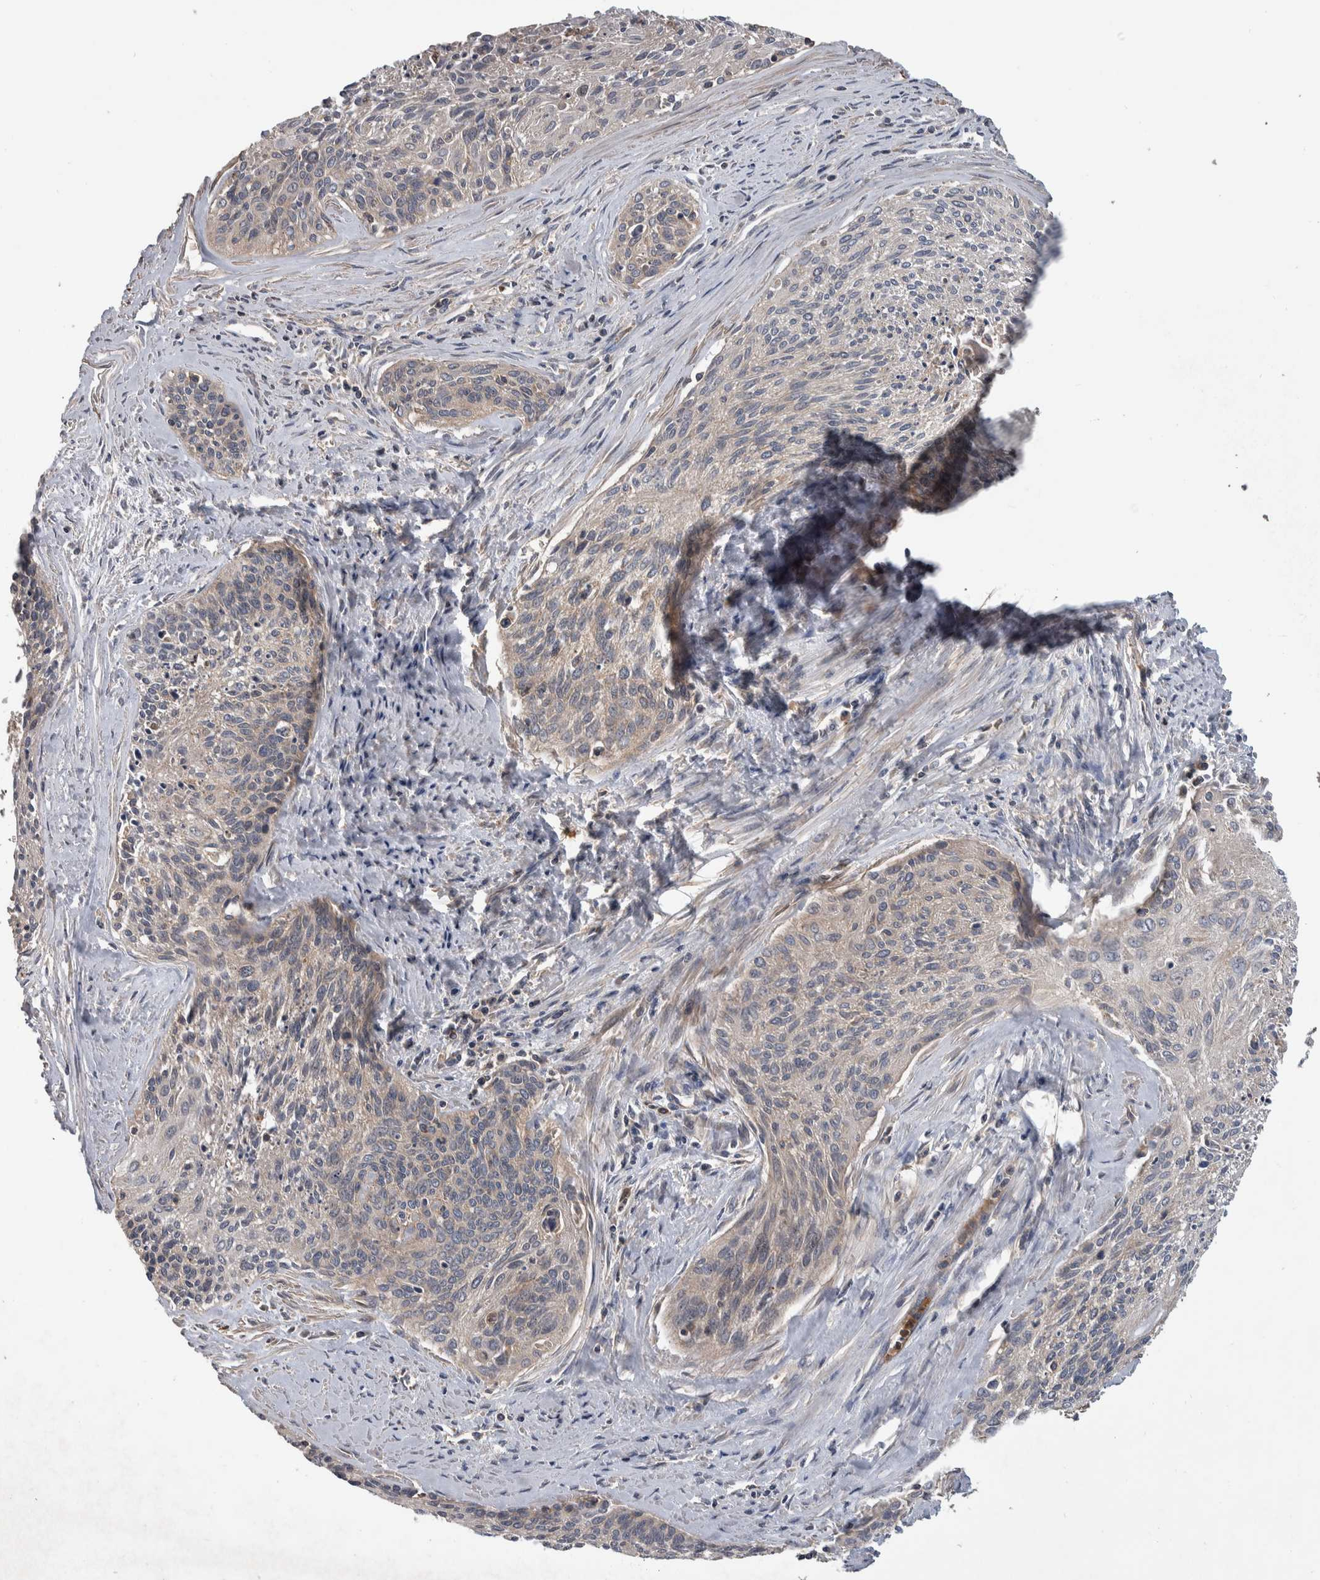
{"staining": {"intensity": "weak", "quantity": "<25%", "location": "cytoplasmic/membranous"}, "tissue": "cervical cancer", "cell_type": "Tumor cells", "image_type": "cancer", "snomed": [{"axis": "morphology", "description": "Squamous cell carcinoma, NOS"}, {"axis": "topography", "description": "Cervix"}], "caption": "Immunohistochemistry (IHC) histopathology image of human cervical cancer stained for a protein (brown), which displays no staining in tumor cells. Brightfield microscopy of IHC stained with DAB (brown) and hematoxylin (blue), captured at high magnification.", "gene": "SDCBP", "patient": {"sex": "female", "age": 55}}